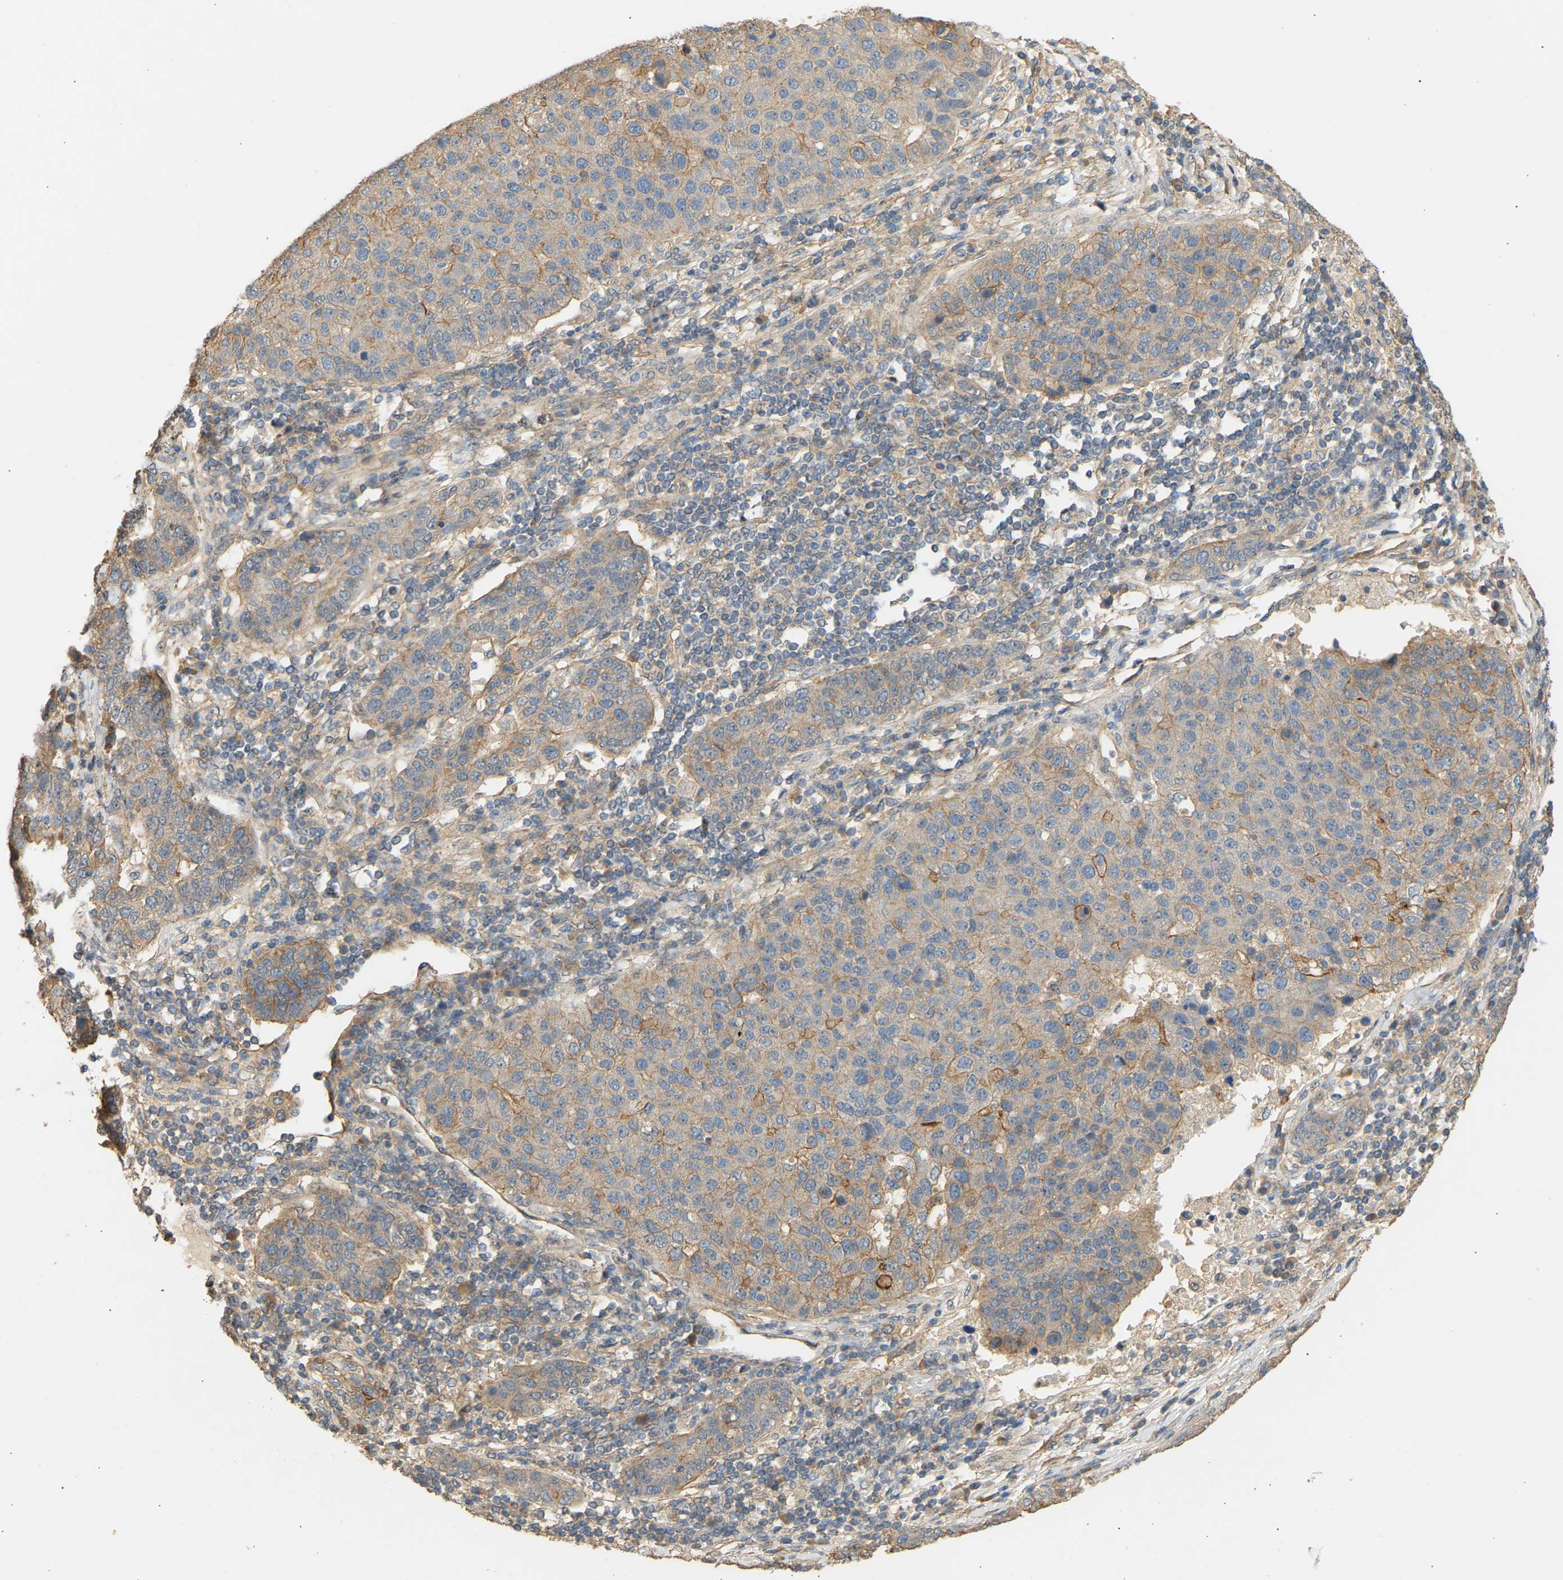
{"staining": {"intensity": "weak", "quantity": "25%-75%", "location": "cytoplasmic/membranous"}, "tissue": "pancreatic cancer", "cell_type": "Tumor cells", "image_type": "cancer", "snomed": [{"axis": "morphology", "description": "Adenocarcinoma, NOS"}, {"axis": "topography", "description": "Pancreas"}], "caption": "A low amount of weak cytoplasmic/membranous positivity is present in approximately 25%-75% of tumor cells in adenocarcinoma (pancreatic) tissue.", "gene": "RGL1", "patient": {"sex": "female", "age": 61}}